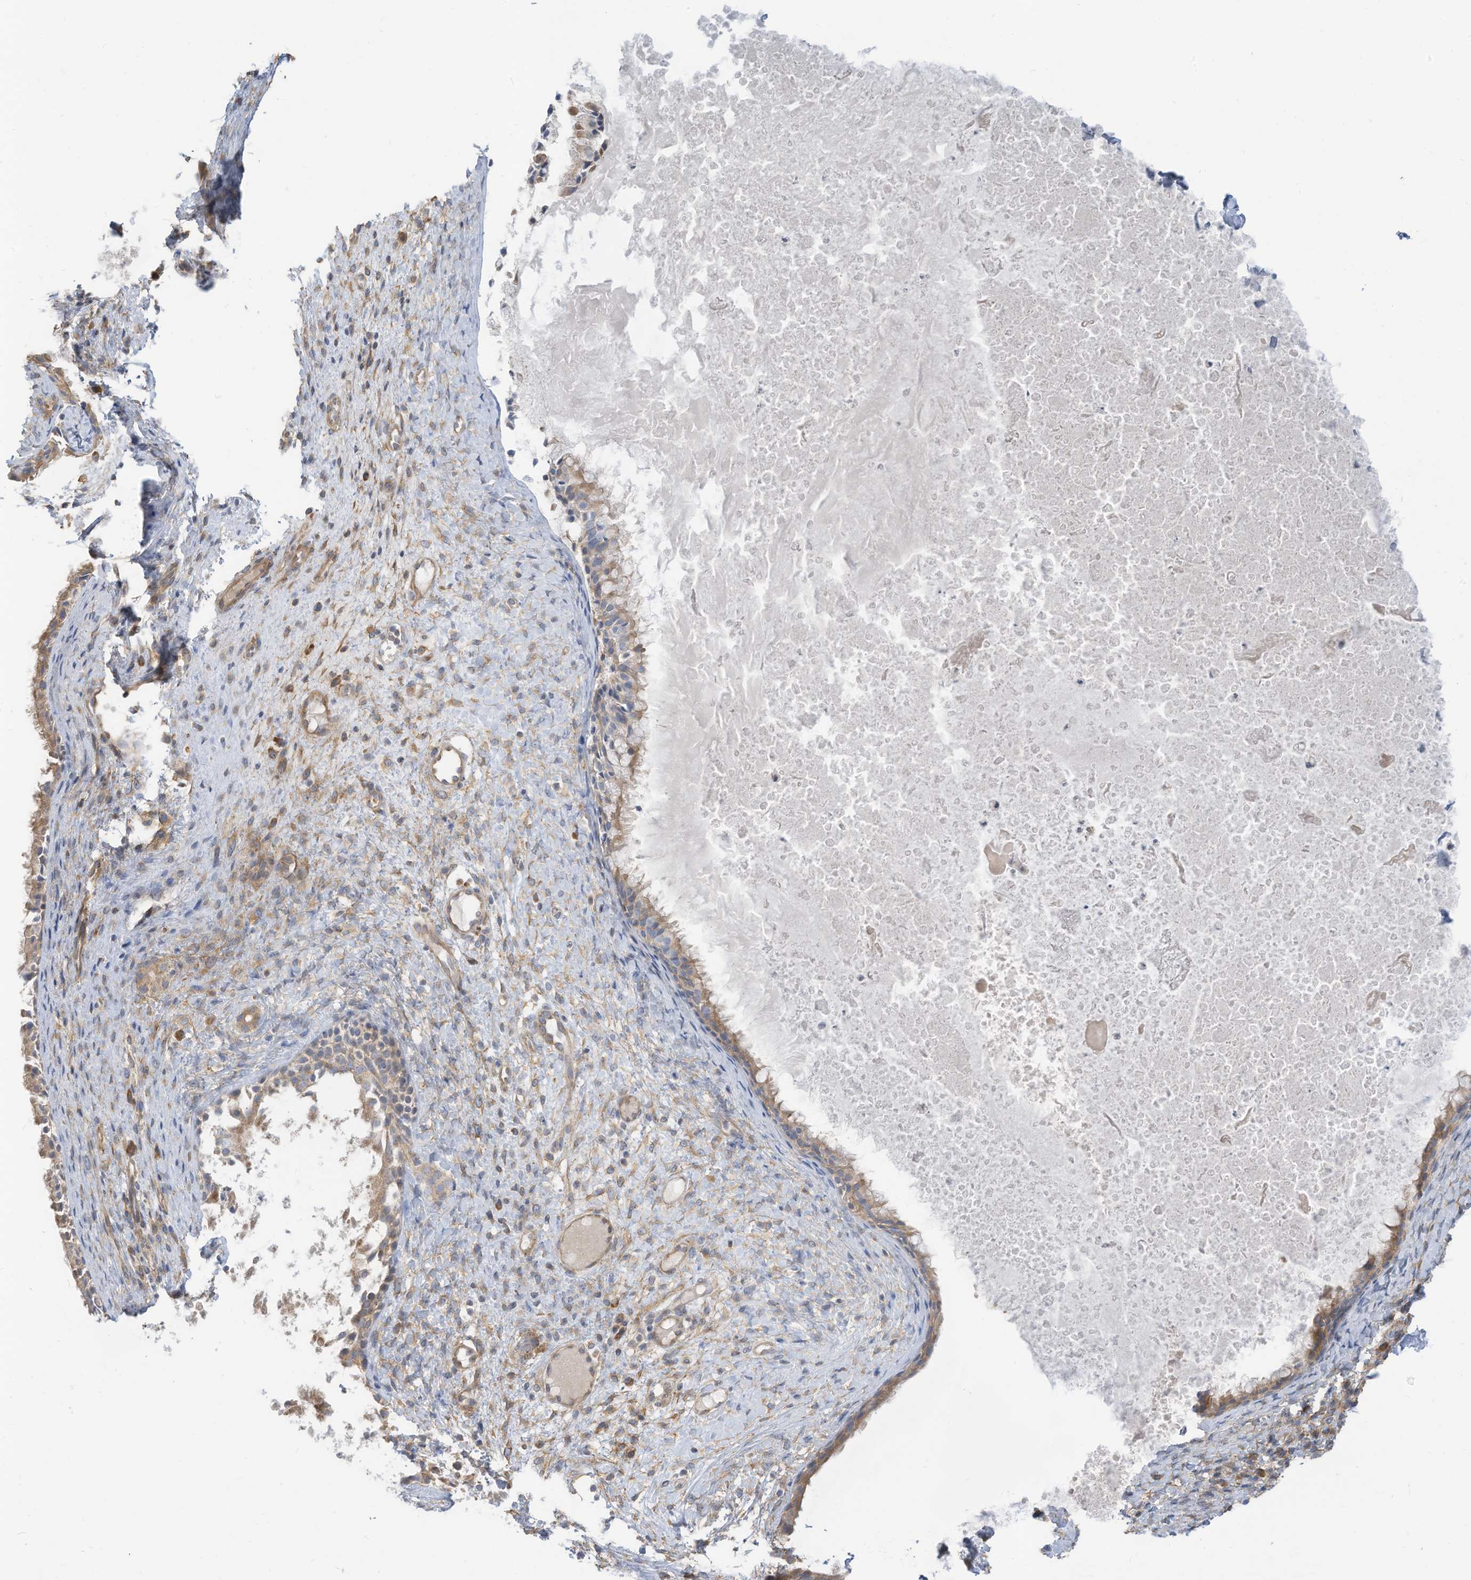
{"staining": {"intensity": "weak", "quantity": ">75%", "location": "cytoplasmic/membranous"}, "tissue": "nasopharynx", "cell_type": "Respiratory epithelial cells", "image_type": "normal", "snomed": [{"axis": "morphology", "description": "Normal tissue, NOS"}, {"axis": "topography", "description": "Nasopharynx"}], "caption": "This micrograph demonstrates IHC staining of unremarkable human nasopharynx, with low weak cytoplasmic/membranous expression in about >75% of respiratory epithelial cells.", "gene": "GTPBP2", "patient": {"sex": "male", "age": 22}}